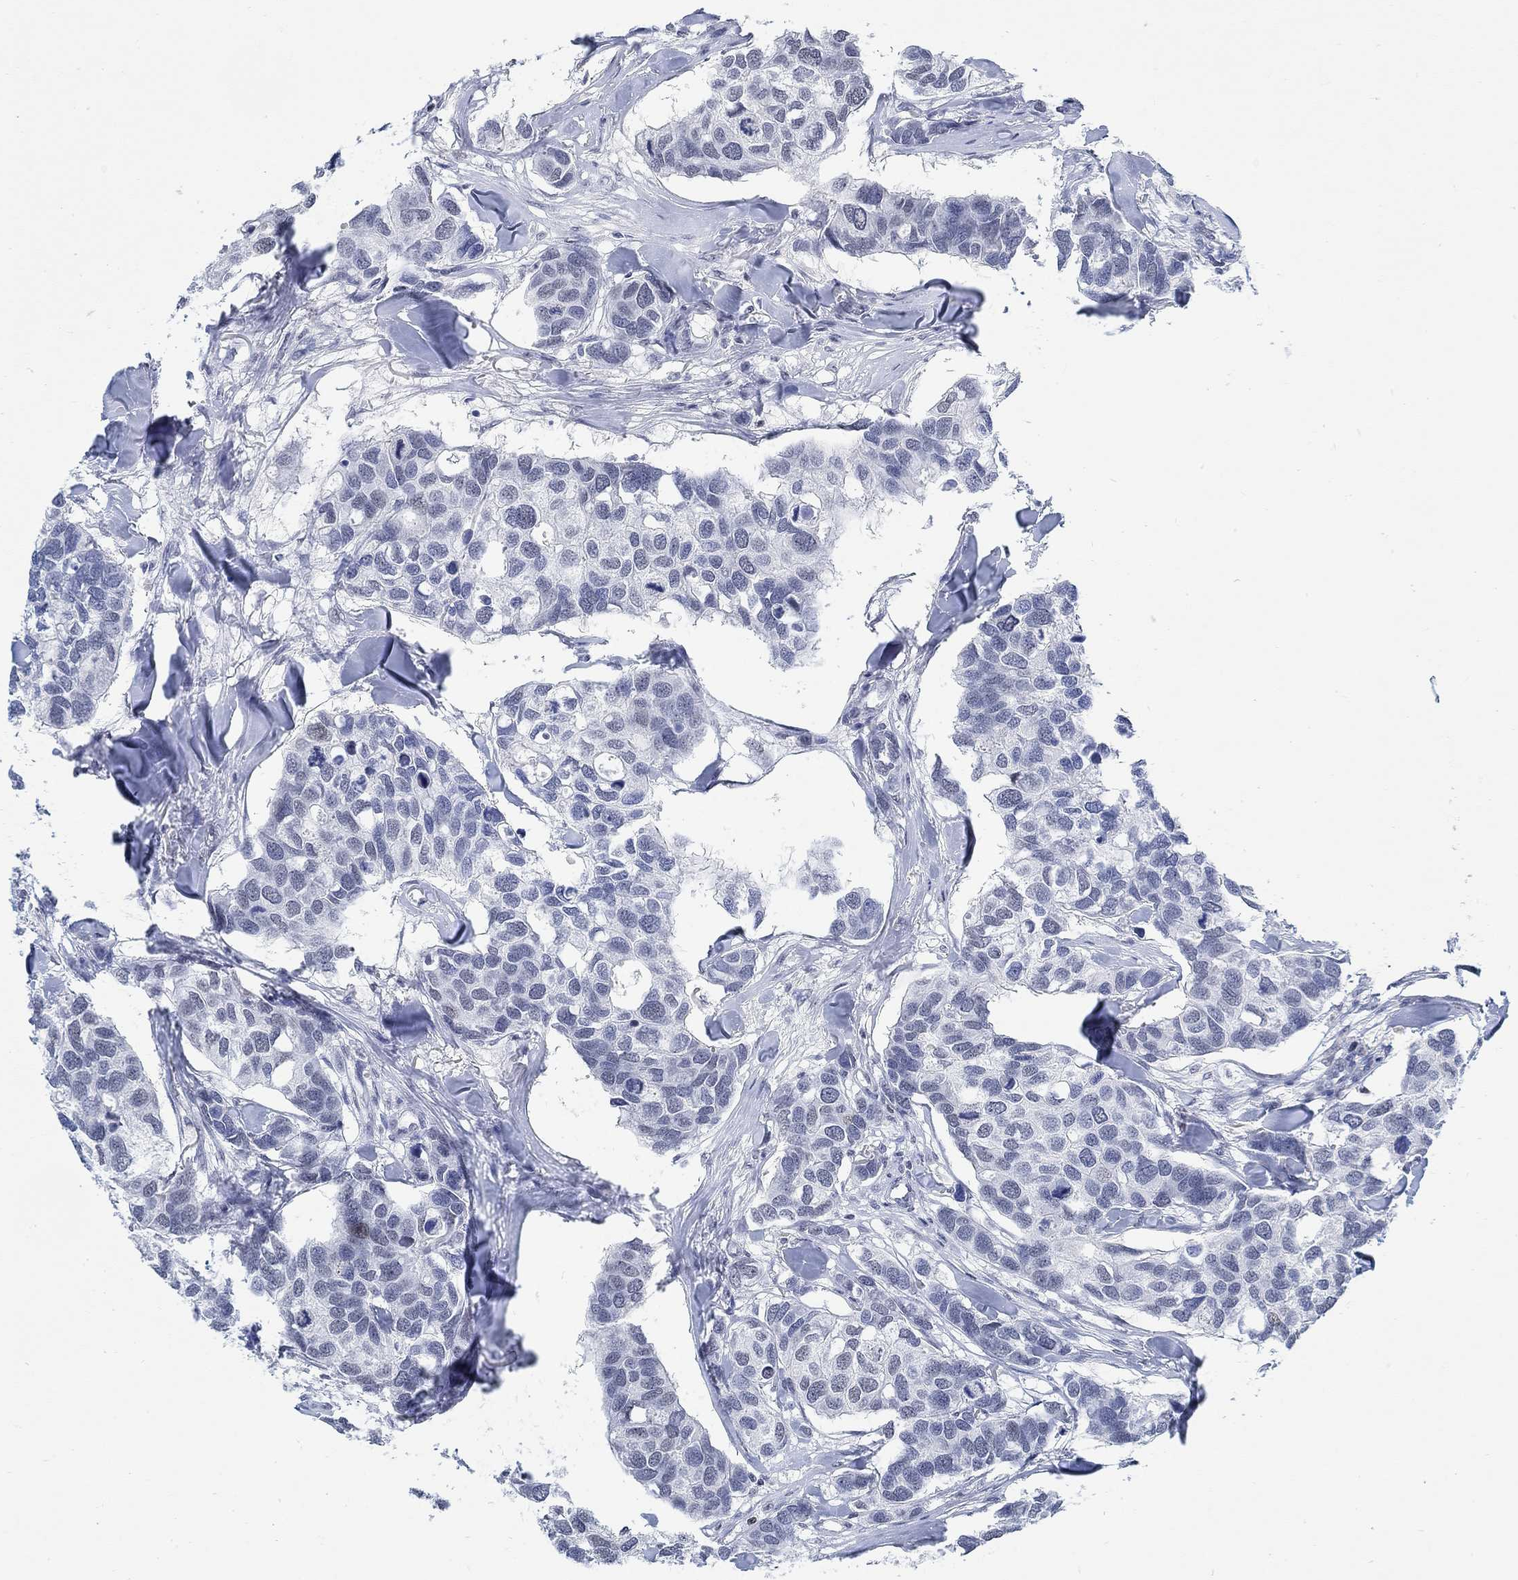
{"staining": {"intensity": "negative", "quantity": "none", "location": "none"}, "tissue": "breast cancer", "cell_type": "Tumor cells", "image_type": "cancer", "snomed": [{"axis": "morphology", "description": "Duct carcinoma"}, {"axis": "topography", "description": "Breast"}], "caption": "Infiltrating ductal carcinoma (breast) was stained to show a protein in brown. There is no significant positivity in tumor cells.", "gene": "KCNH8", "patient": {"sex": "female", "age": 83}}